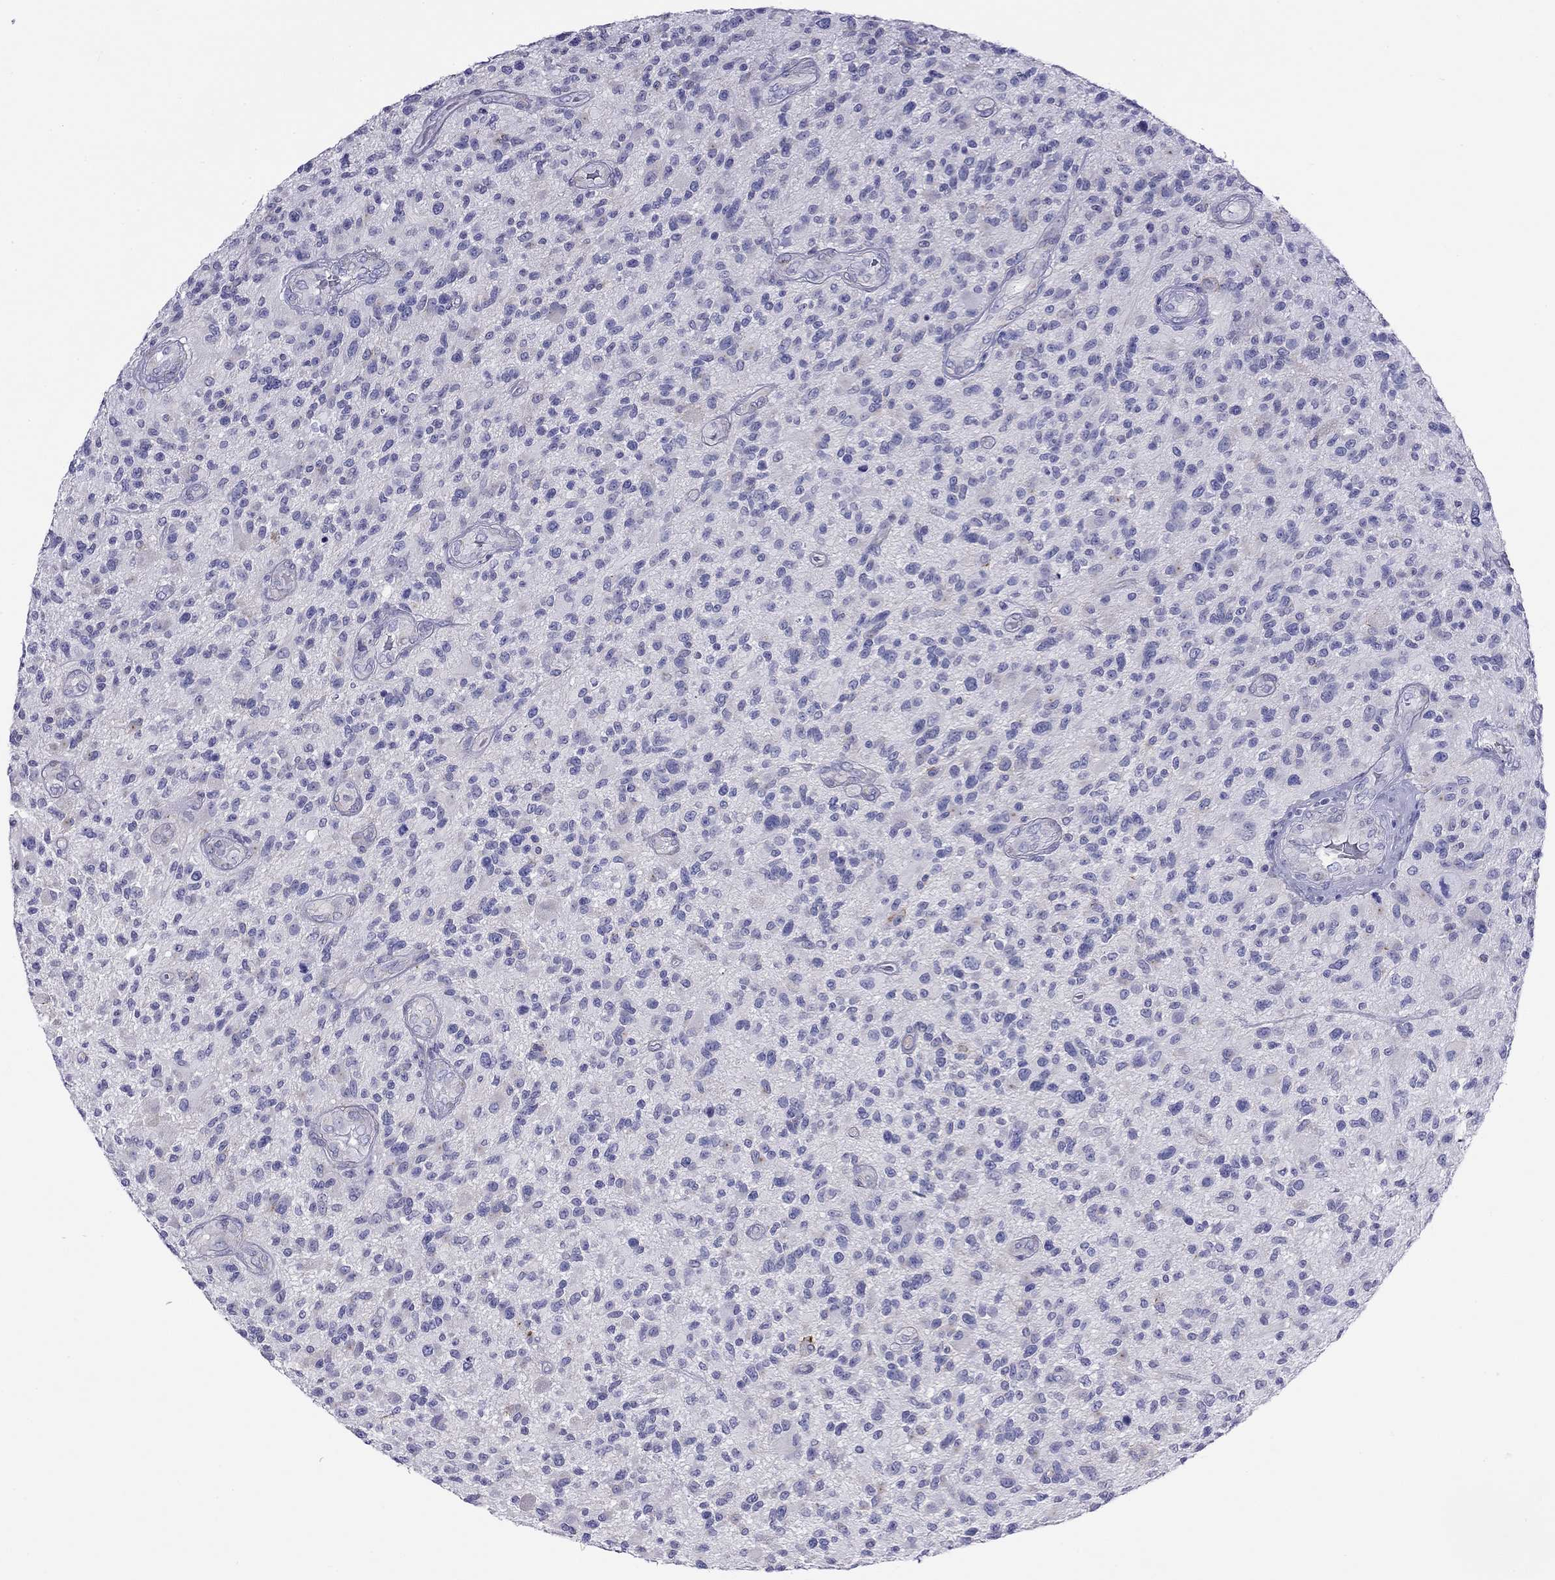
{"staining": {"intensity": "negative", "quantity": "none", "location": "none"}, "tissue": "glioma", "cell_type": "Tumor cells", "image_type": "cancer", "snomed": [{"axis": "morphology", "description": "Glioma, malignant, High grade"}, {"axis": "topography", "description": "Brain"}], "caption": "IHC histopathology image of glioma stained for a protein (brown), which displays no staining in tumor cells. (DAB (3,3'-diaminobenzidine) immunohistochemistry visualized using brightfield microscopy, high magnification).", "gene": "SLC46A2", "patient": {"sex": "male", "age": 47}}